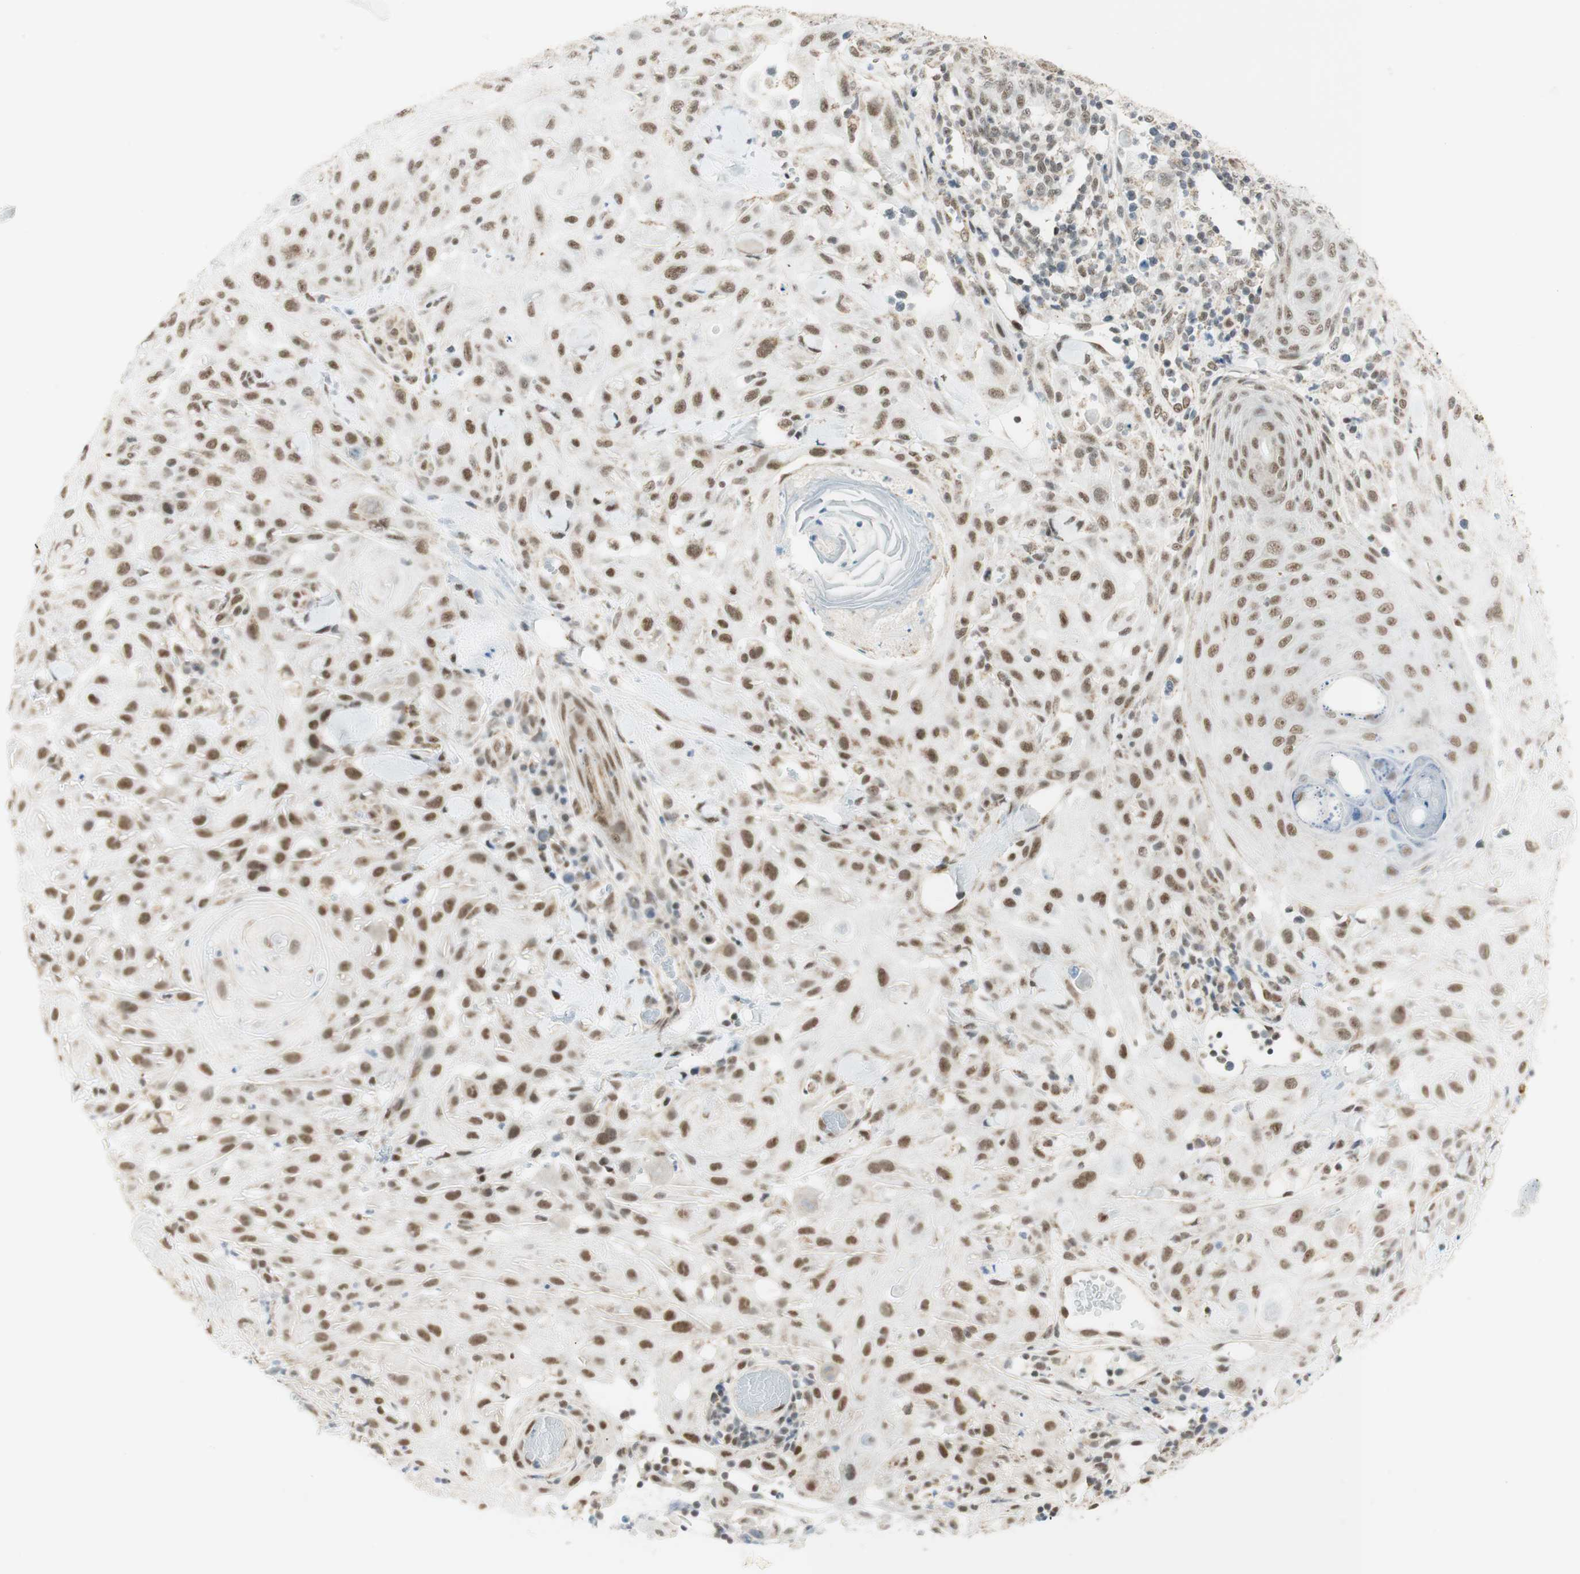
{"staining": {"intensity": "moderate", "quantity": ">75%", "location": "nuclear"}, "tissue": "skin cancer", "cell_type": "Tumor cells", "image_type": "cancer", "snomed": [{"axis": "morphology", "description": "Squamous cell carcinoma, NOS"}, {"axis": "topography", "description": "Skin"}], "caption": "Tumor cells show moderate nuclear staining in approximately >75% of cells in squamous cell carcinoma (skin).", "gene": "ZNF782", "patient": {"sex": "male", "age": 24}}